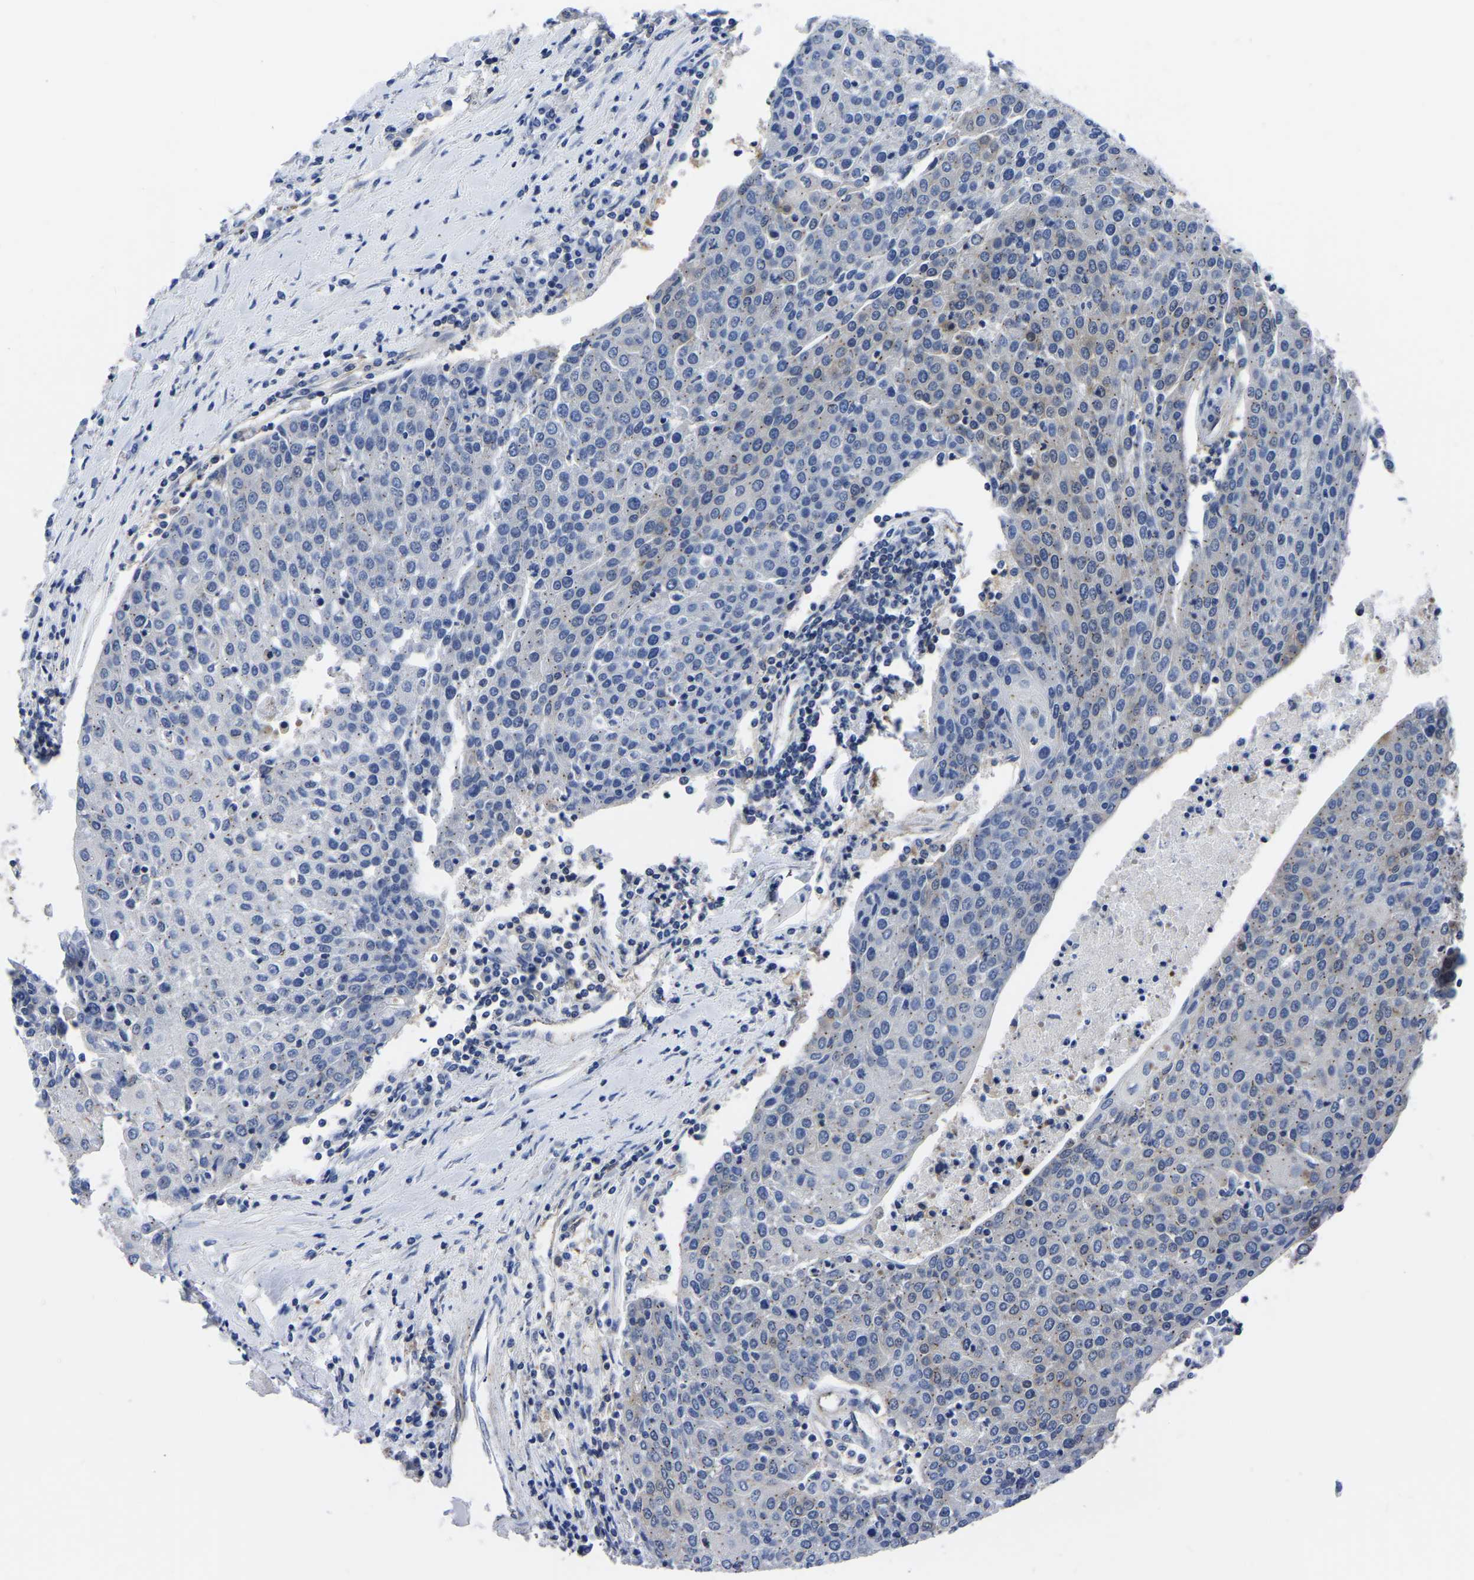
{"staining": {"intensity": "negative", "quantity": "none", "location": "none"}, "tissue": "urothelial cancer", "cell_type": "Tumor cells", "image_type": "cancer", "snomed": [{"axis": "morphology", "description": "Urothelial carcinoma, High grade"}, {"axis": "topography", "description": "Urinary bladder"}], "caption": "Histopathology image shows no significant protein expression in tumor cells of urothelial cancer.", "gene": "TFG", "patient": {"sex": "female", "age": 85}}